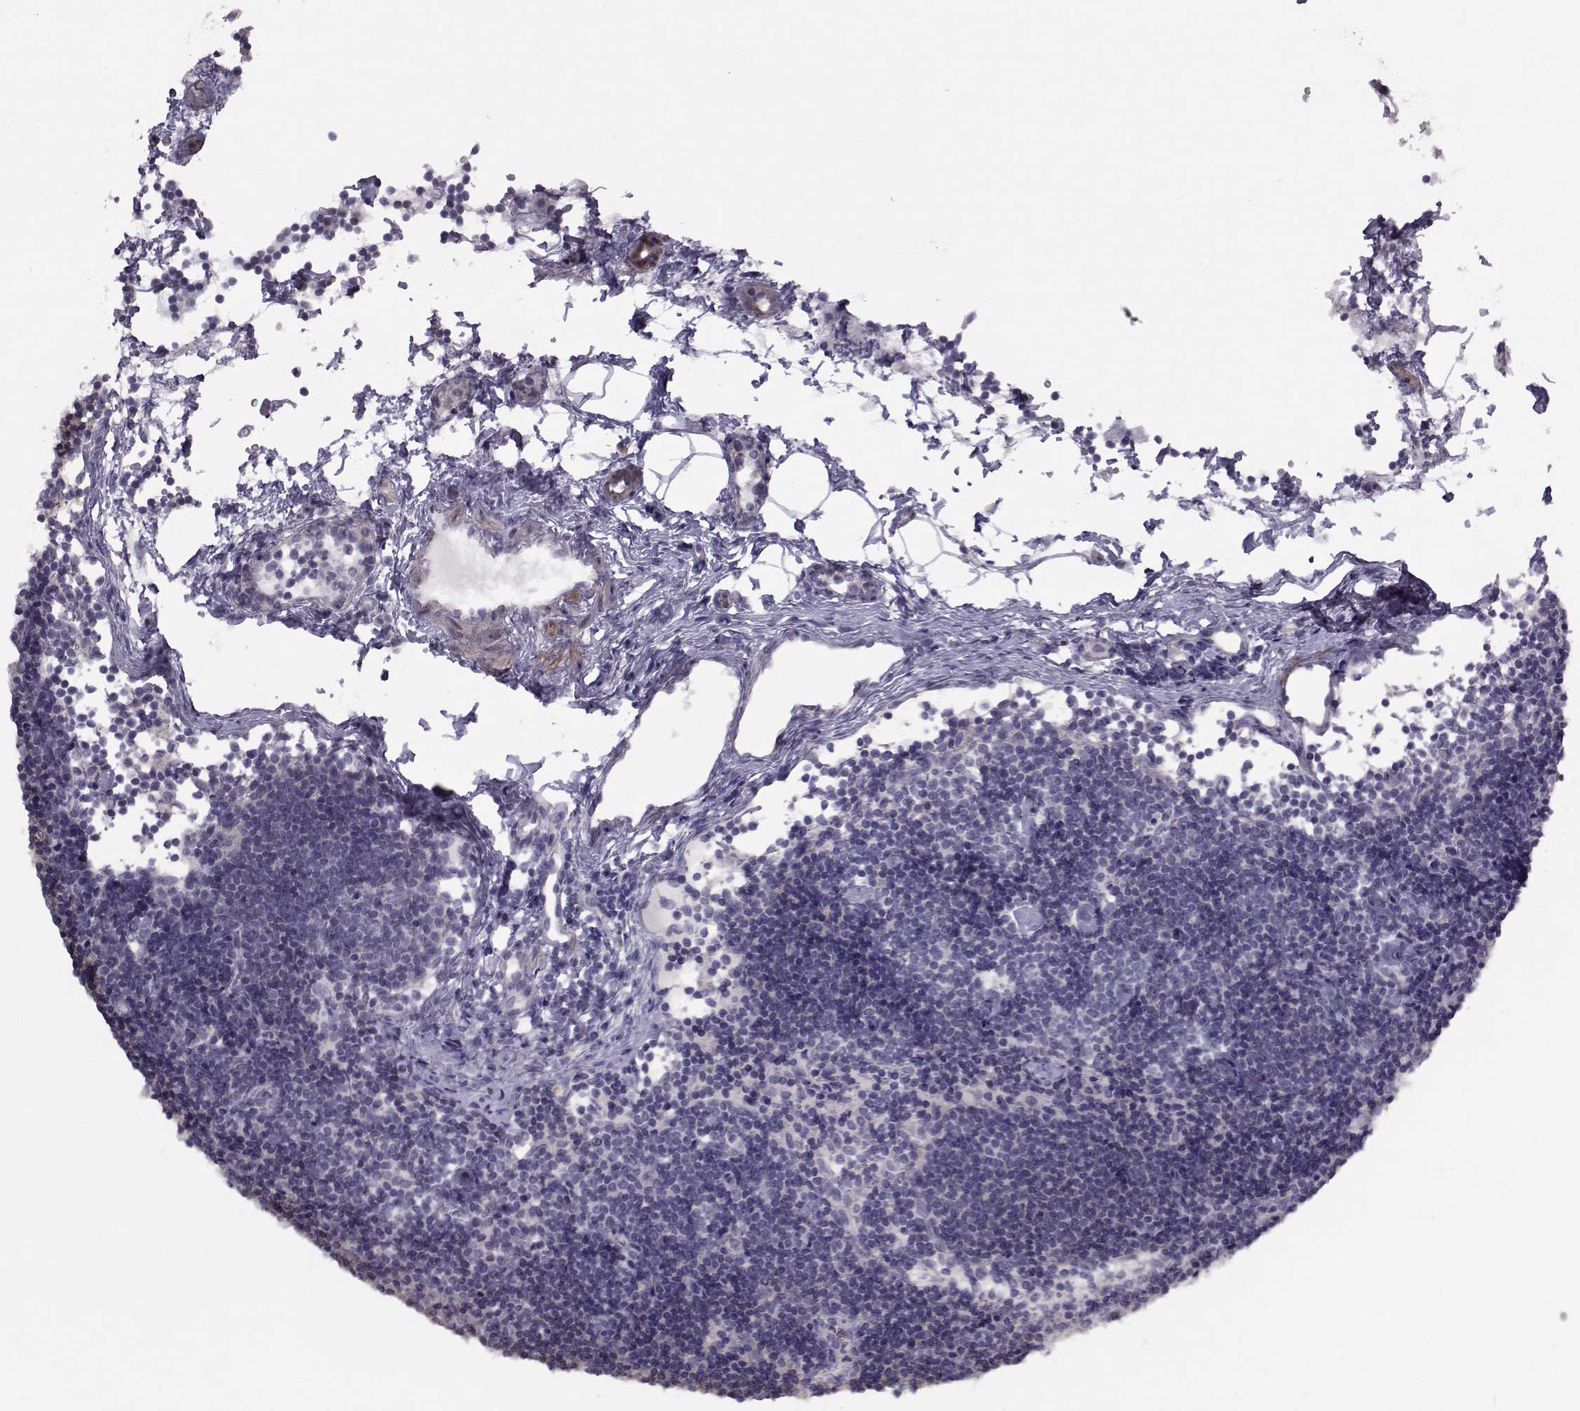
{"staining": {"intensity": "negative", "quantity": "none", "location": "none"}, "tissue": "lymph node", "cell_type": "Germinal center cells", "image_type": "normal", "snomed": [{"axis": "morphology", "description": "Normal tissue, NOS"}, {"axis": "topography", "description": "Lymph node"}], "caption": "Germinal center cells are negative for protein expression in unremarkable human lymph node. (DAB immunohistochemistry (IHC) visualized using brightfield microscopy, high magnification).", "gene": "GARIN3", "patient": {"sex": "female", "age": 42}}